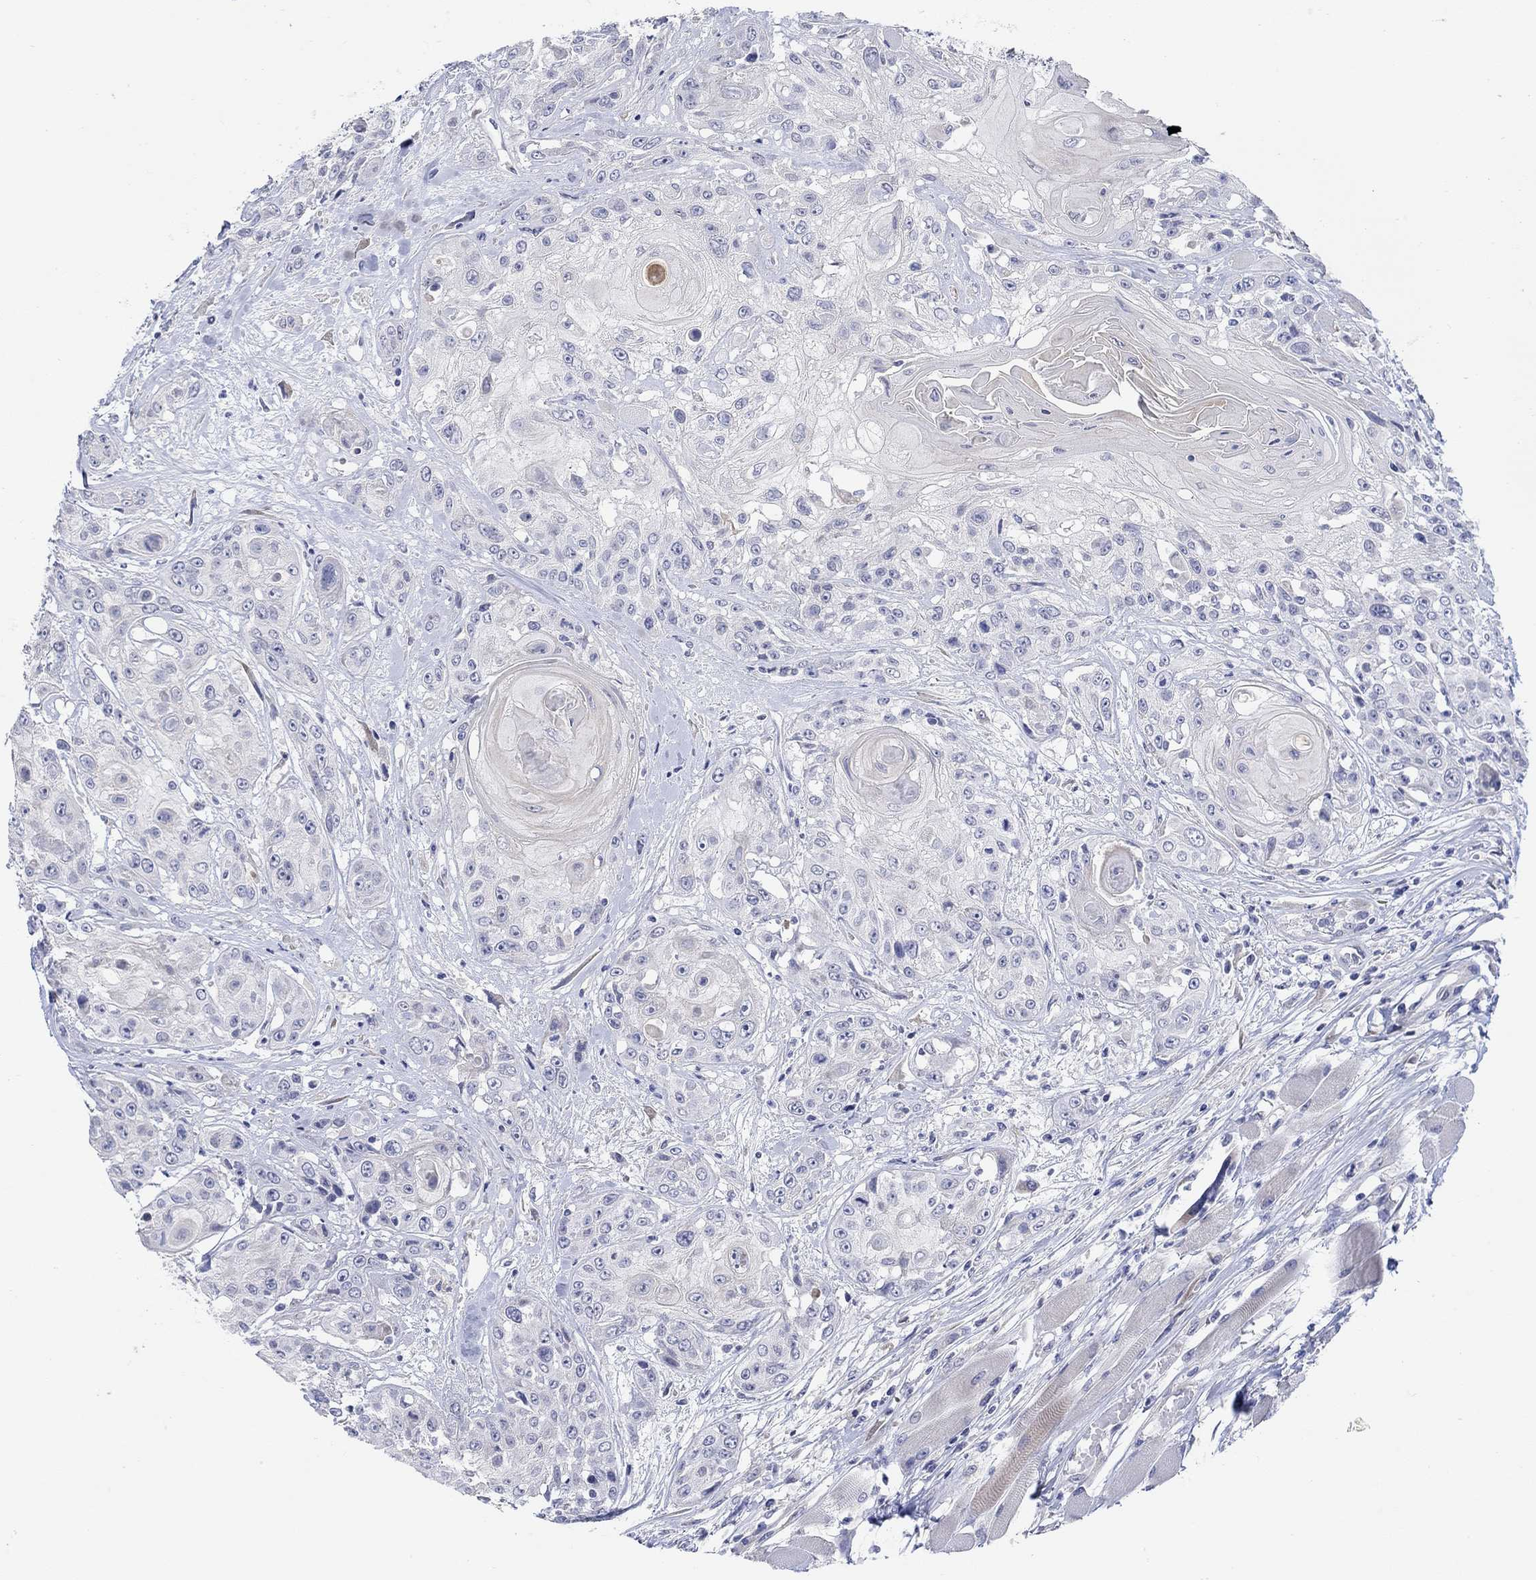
{"staining": {"intensity": "negative", "quantity": "none", "location": "none"}, "tissue": "head and neck cancer", "cell_type": "Tumor cells", "image_type": "cancer", "snomed": [{"axis": "morphology", "description": "Squamous cell carcinoma, NOS"}, {"axis": "topography", "description": "Head-Neck"}], "caption": "Immunohistochemical staining of human head and neck cancer demonstrates no significant expression in tumor cells. The staining is performed using DAB brown chromogen with nuclei counter-stained in using hematoxylin.", "gene": "KRT222", "patient": {"sex": "female", "age": 59}}